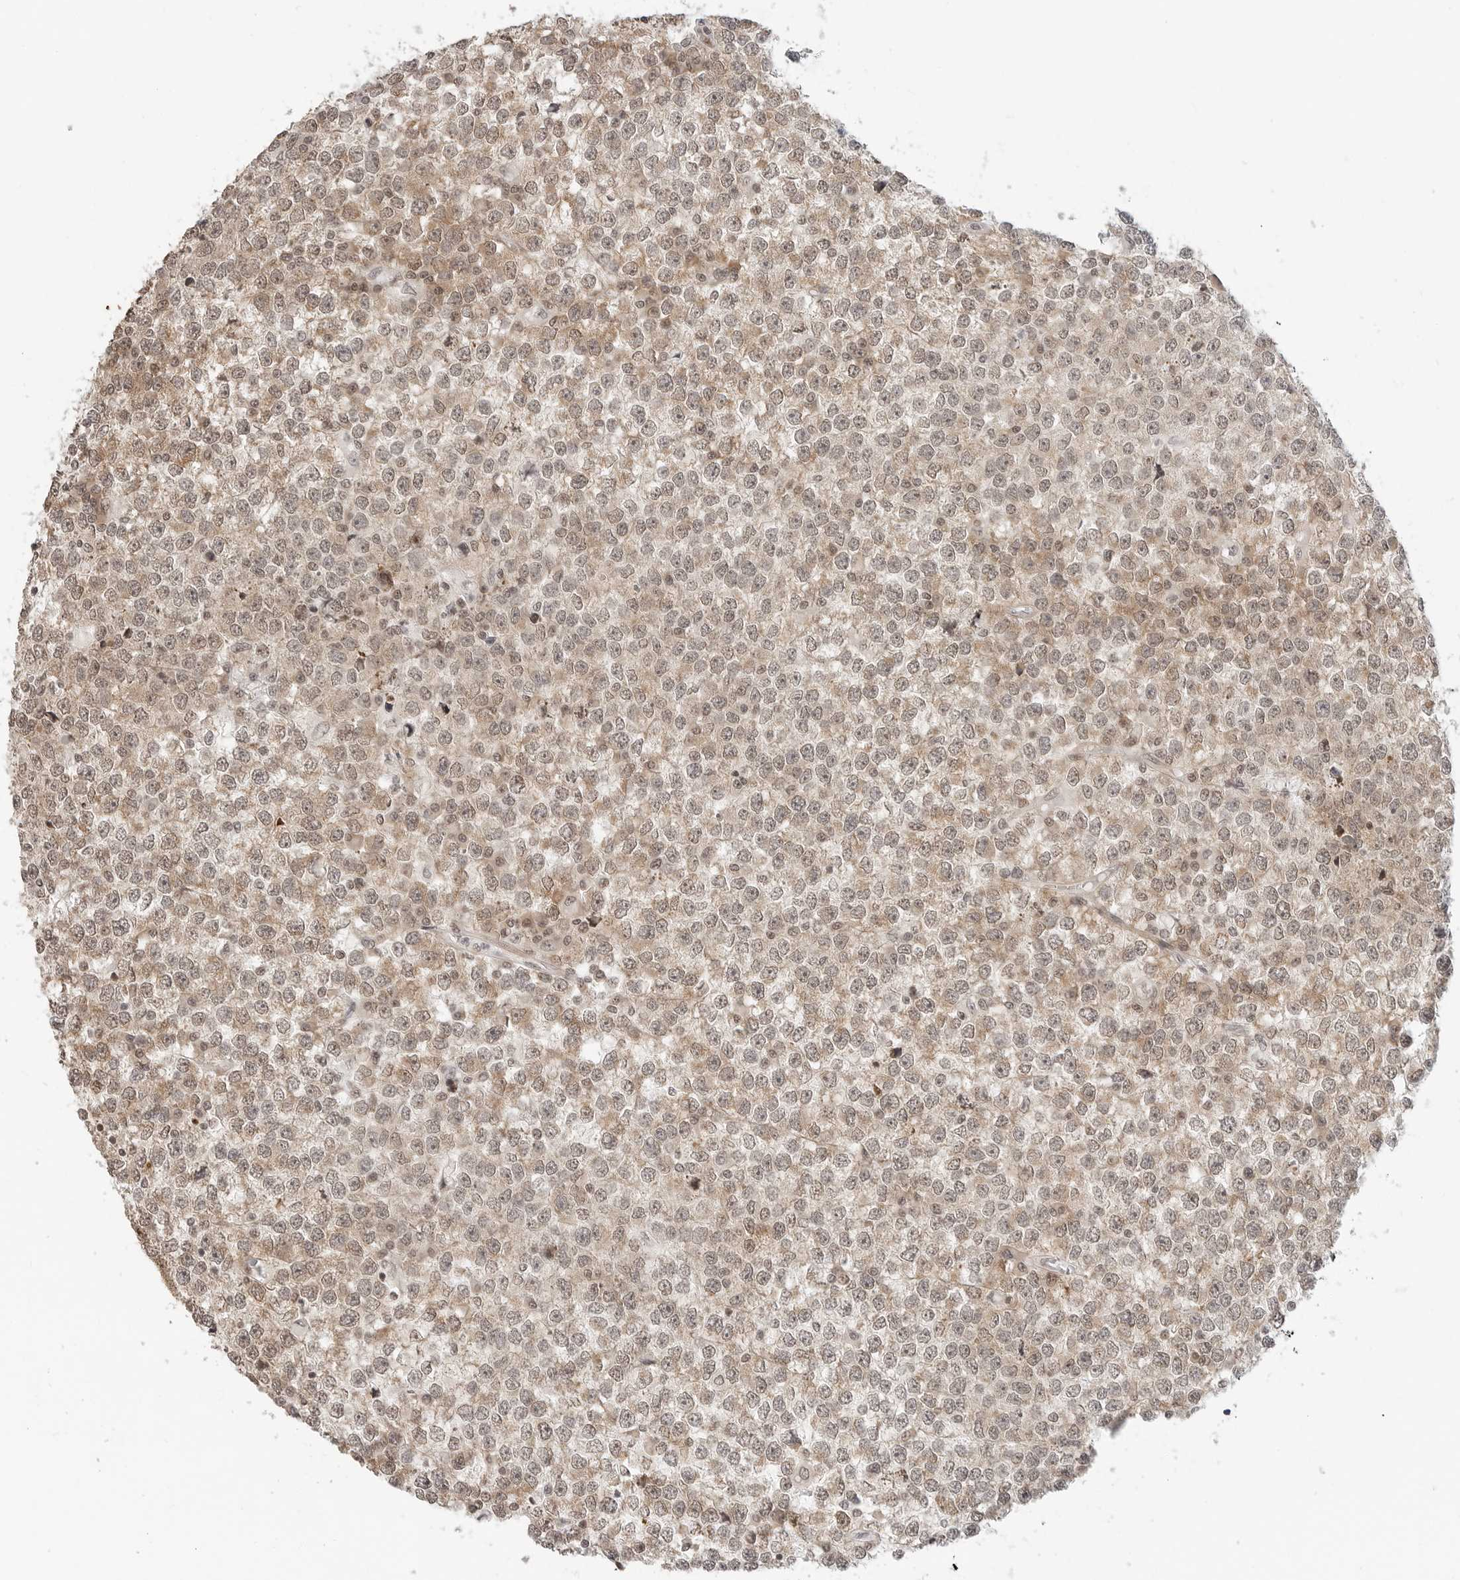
{"staining": {"intensity": "moderate", "quantity": "25%-75%", "location": "cytoplasmic/membranous,nuclear"}, "tissue": "testis cancer", "cell_type": "Tumor cells", "image_type": "cancer", "snomed": [{"axis": "morphology", "description": "Seminoma, NOS"}, {"axis": "topography", "description": "Testis"}], "caption": "Testis cancer was stained to show a protein in brown. There is medium levels of moderate cytoplasmic/membranous and nuclear staining in about 25%-75% of tumor cells. The staining was performed using DAB to visualize the protein expression in brown, while the nuclei were stained in blue with hematoxylin (Magnification: 20x).", "gene": "METAP1", "patient": {"sex": "male", "age": 65}}